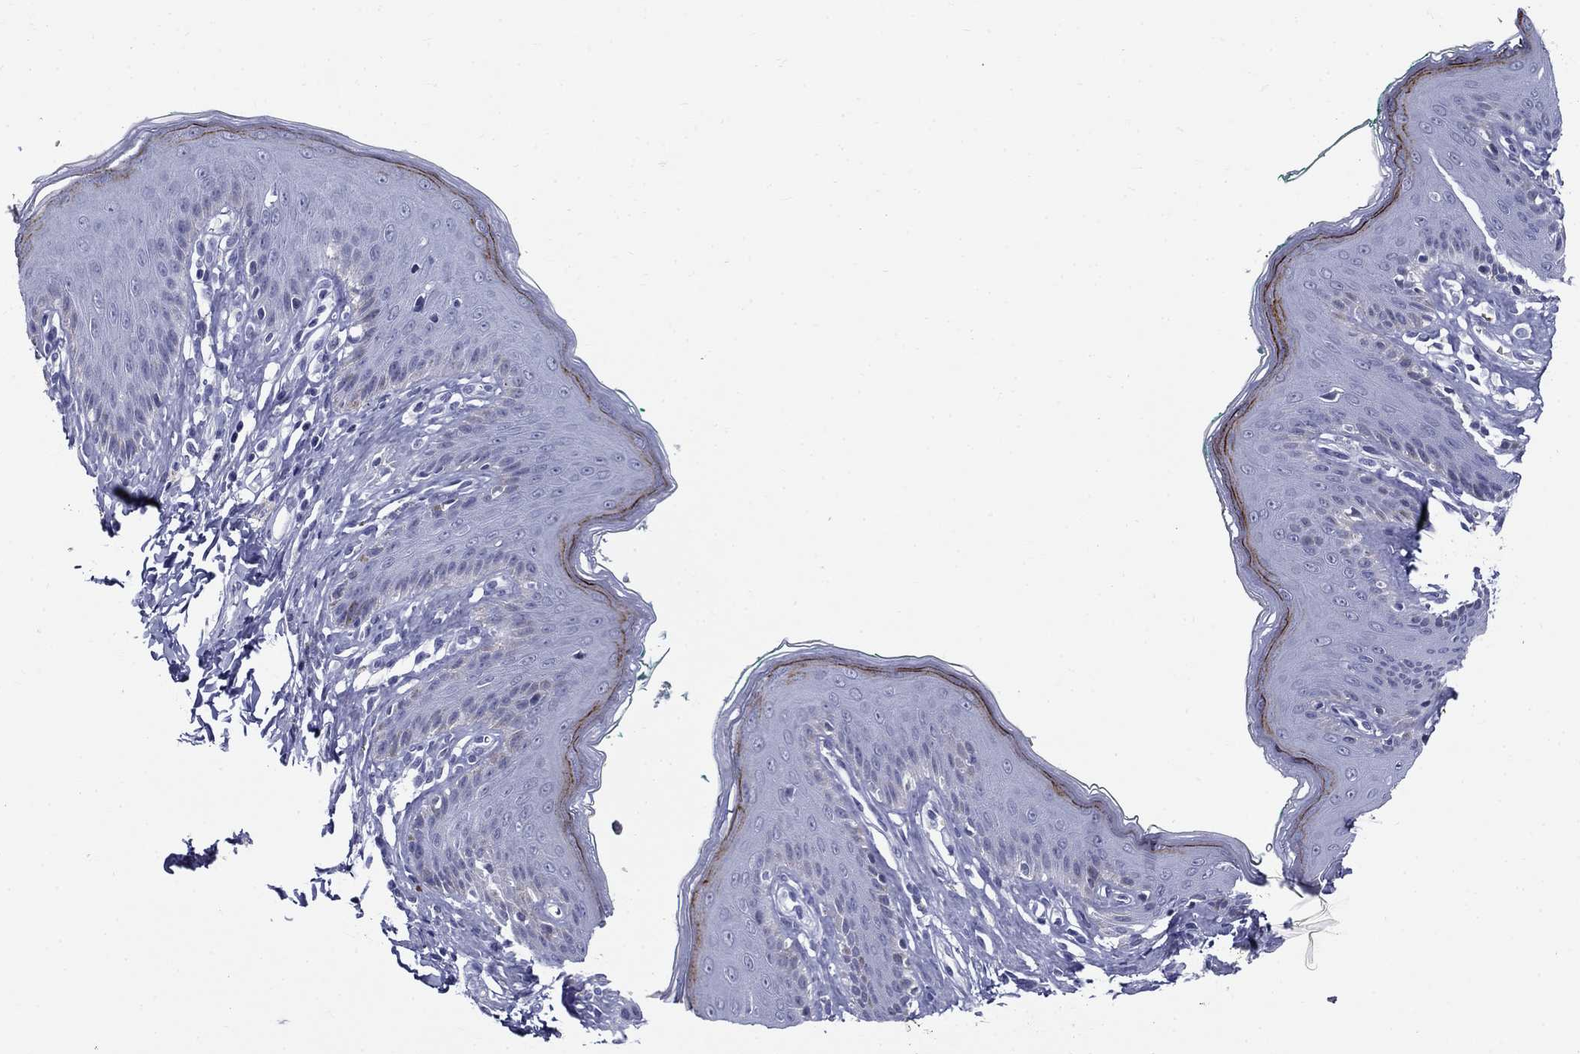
{"staining": {"intensity": "strong", "quantity": "<25%", "location": "cytoplasmic/membranous"}, "tissue": "skin", "cell_type": "Epidermal cells", "image_type": "normal", "snomed": [{"axis": "morphology", "description": "Normal tissue, NOS"}, {"axis": "topography", "description": "Vulva"}], "caption": "A high-resolution photomicrograph shows immunohistochemistry staining of benign skin, which exhibits strong cytoplasmic/membranous positivity in approximately <25% of epidermal cells.", "gene": "C4orf19", "patient": {"sex": "female", "age": 66}}